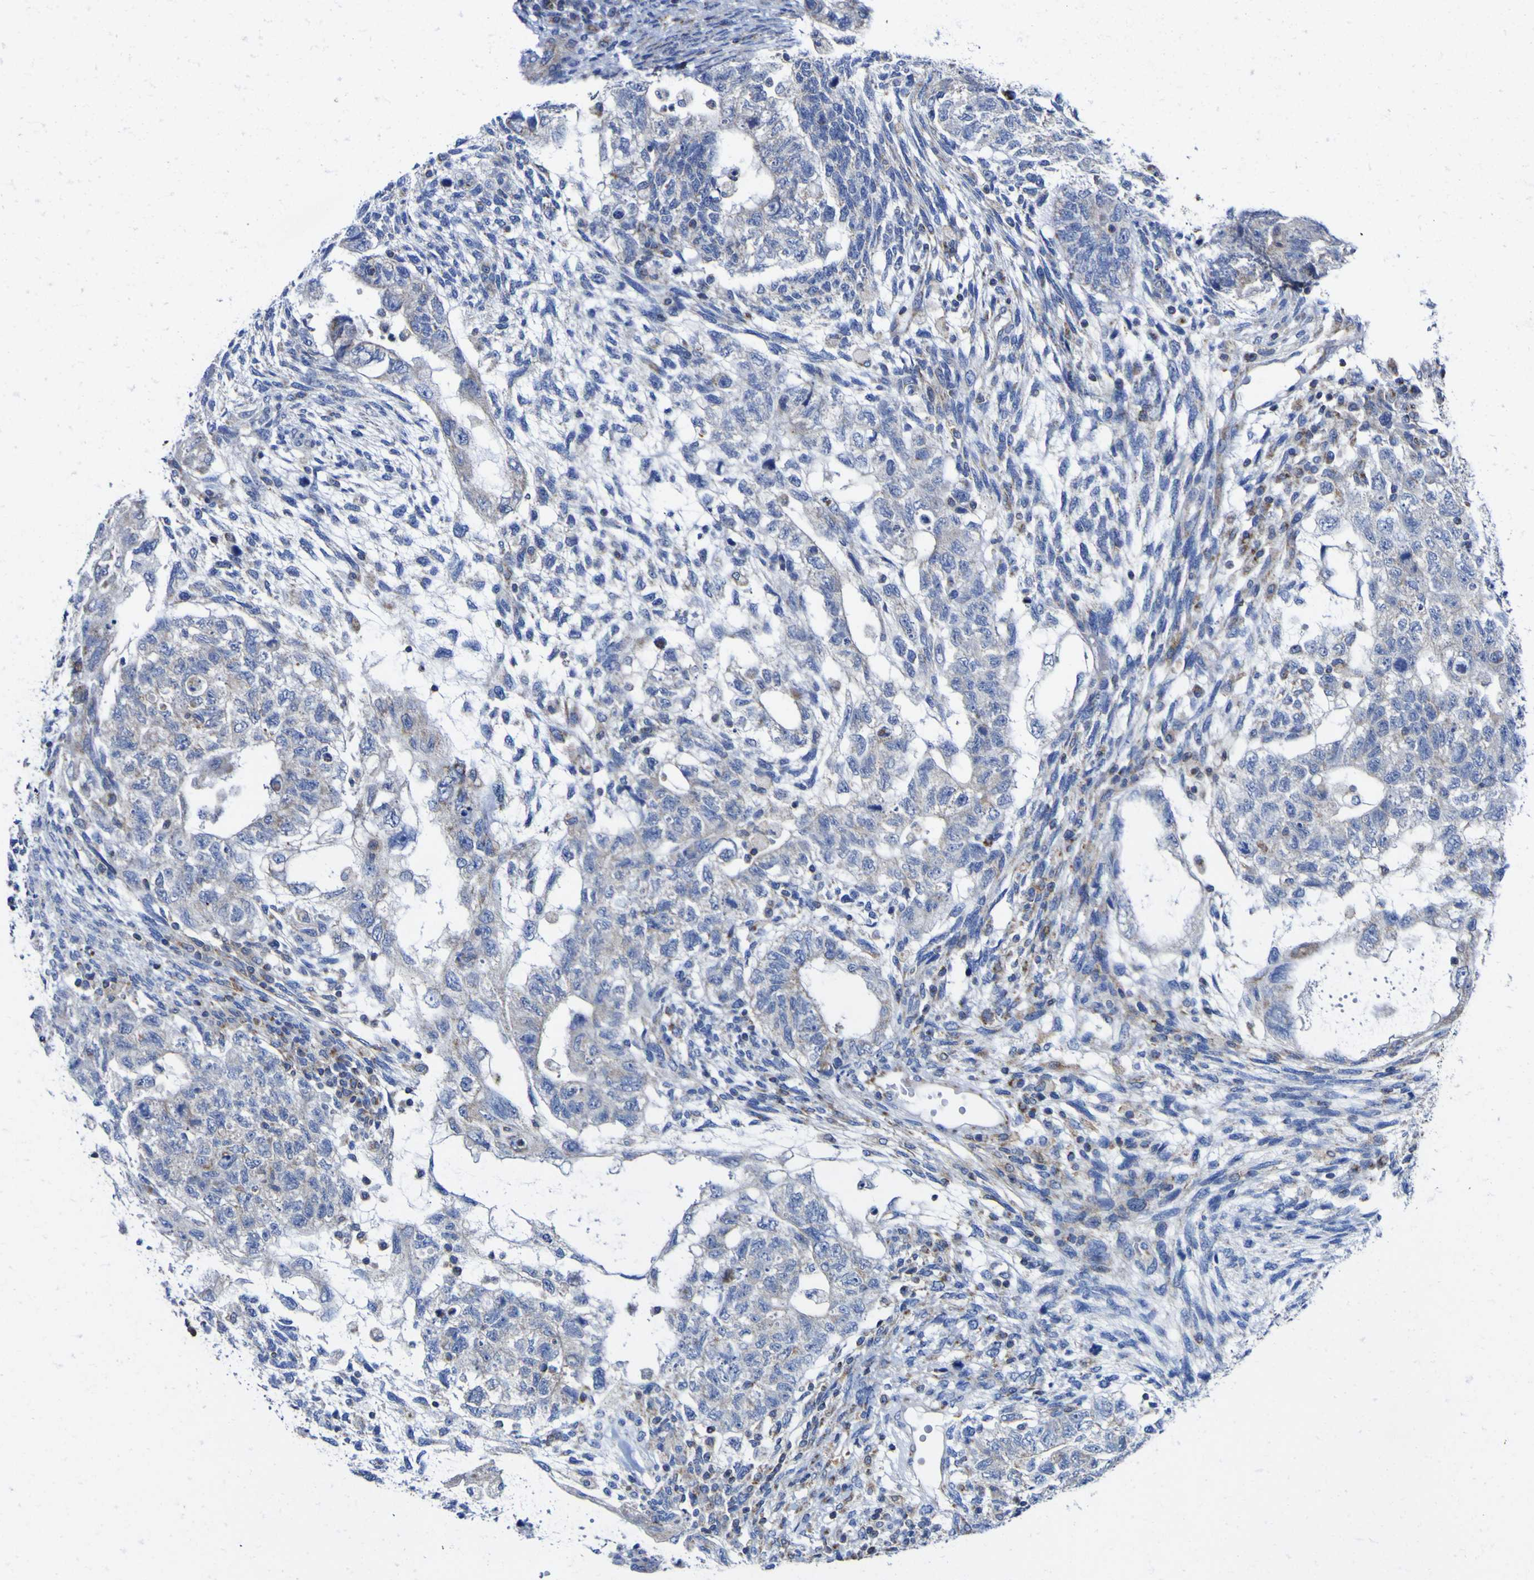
{"staining": {"intensity": "moderate", "quantity": "<25%", "location": "cytoplasmic/membranous"}, "tissue": "testis cancer", "cell_type": "Tumor cells", "image_type": "cancer", "snomed": [{"axis": "morphology", "description": "Normal tissue, NOS"}, {"axis": "morphology", "description": "Carcinoma, Embryonal, NOS"}, {"axis": "topography", "description": "Testis"}], "caption": "Tumor cells demonstrate low levels of moderate cytoplasmic/membranous positivity in about <25% of cells in human embryonal carcinoma (testis). (IHC, brightfield microscopy, high magnification).", "gene": "CCDC90B", "patient": {"sex": "male", "age": 36}}